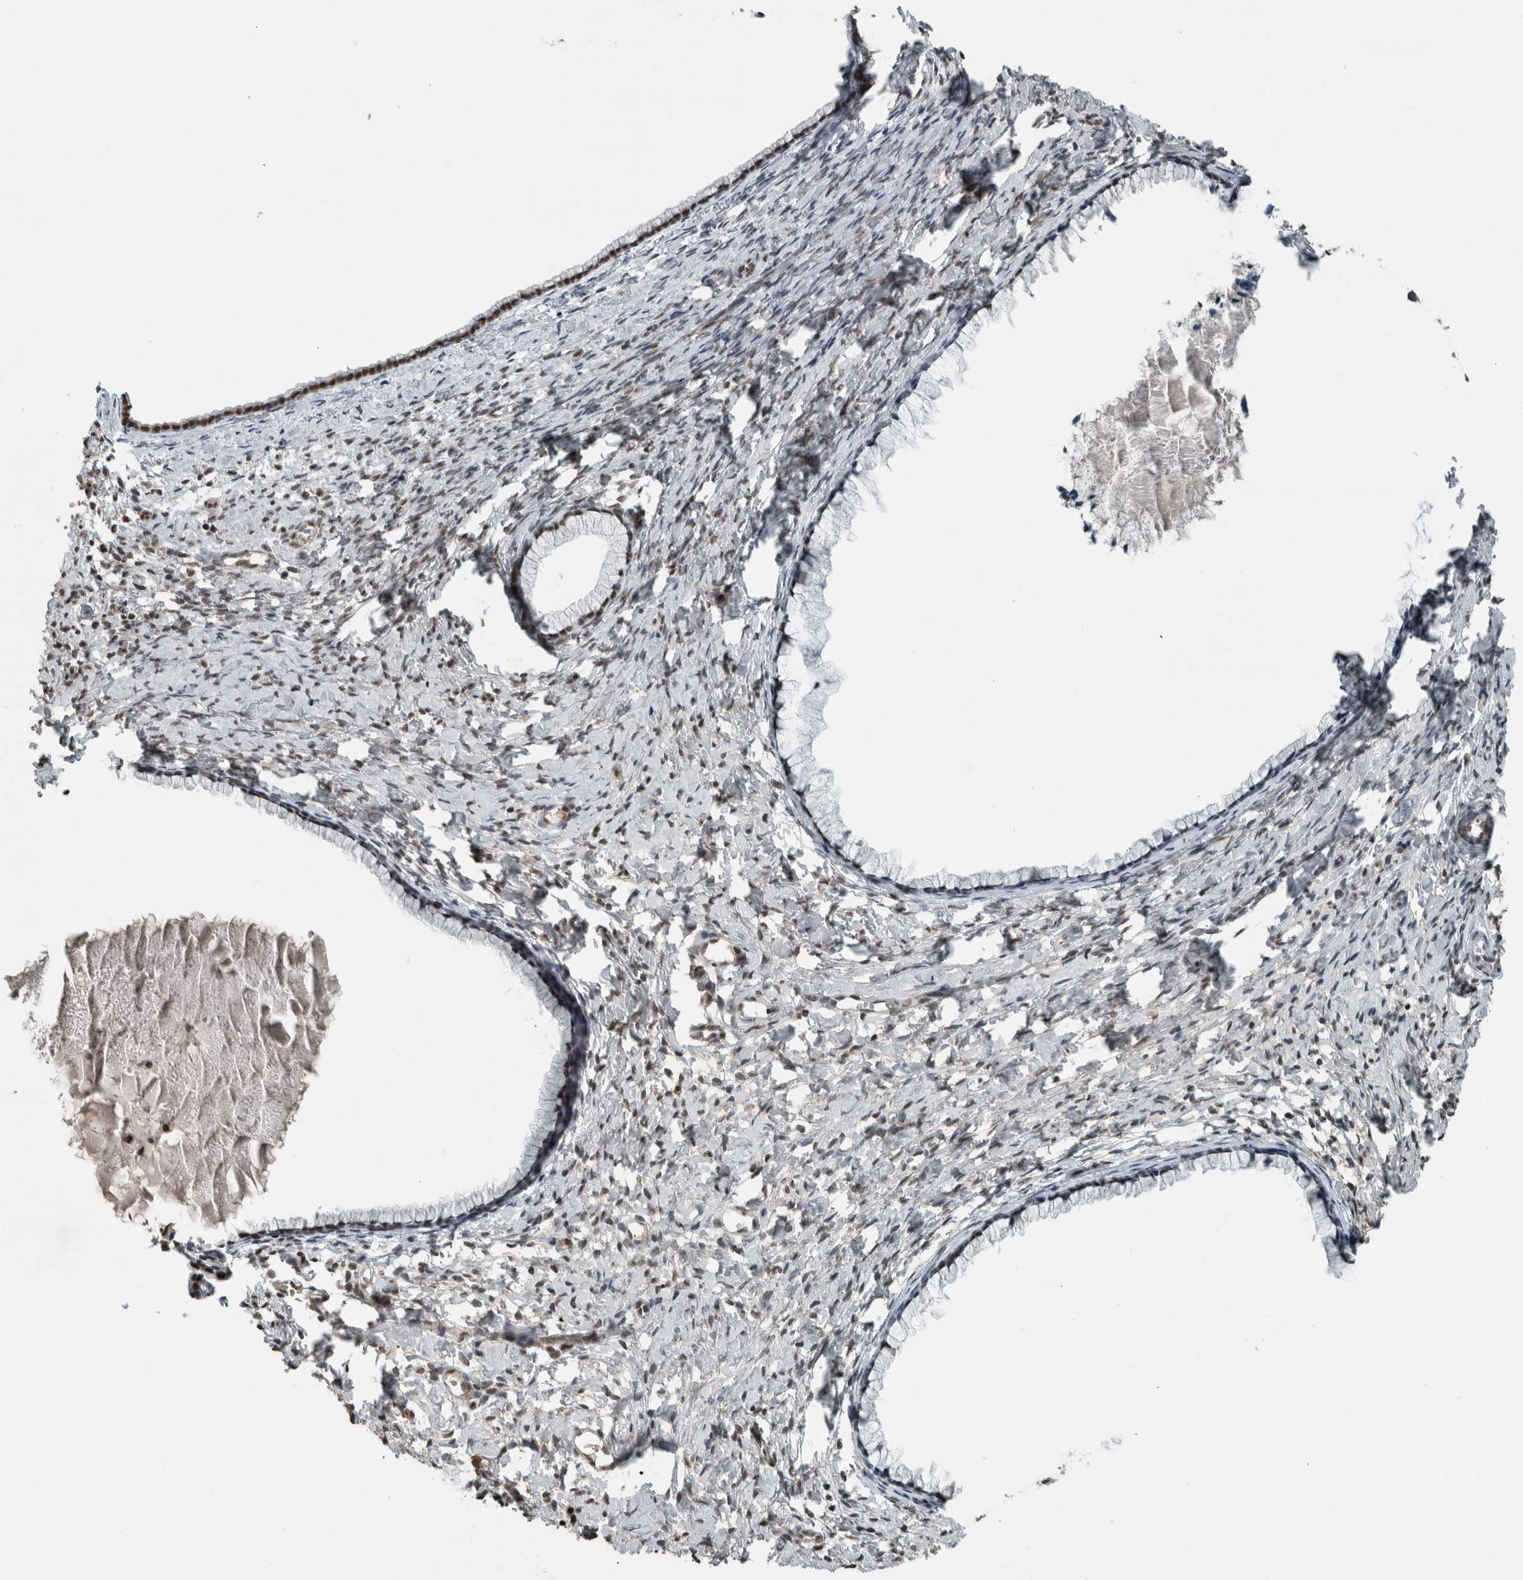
{"staining": {"intensity": "strong", "quantity": "25%-75%", "location": "nuclear"}, "tissue": "cervix", "cell_type": "Glandular cells", "image_type": "normal", "snomed": [{"axis": "morphology", "description": "Normal tissue, NOS"}, {"axis": "topography", "description": "Cervix"}], "caption": "An IHC histopathology image of benign tissue is shown. Protein staining in brown labels strong nuclear positivity in cervix within glandular cells. (Brightfield microscopy of DAB IHC at high magnification).", "gene": "ZNF24", "patient": {"sex": "female", "age": 75}}